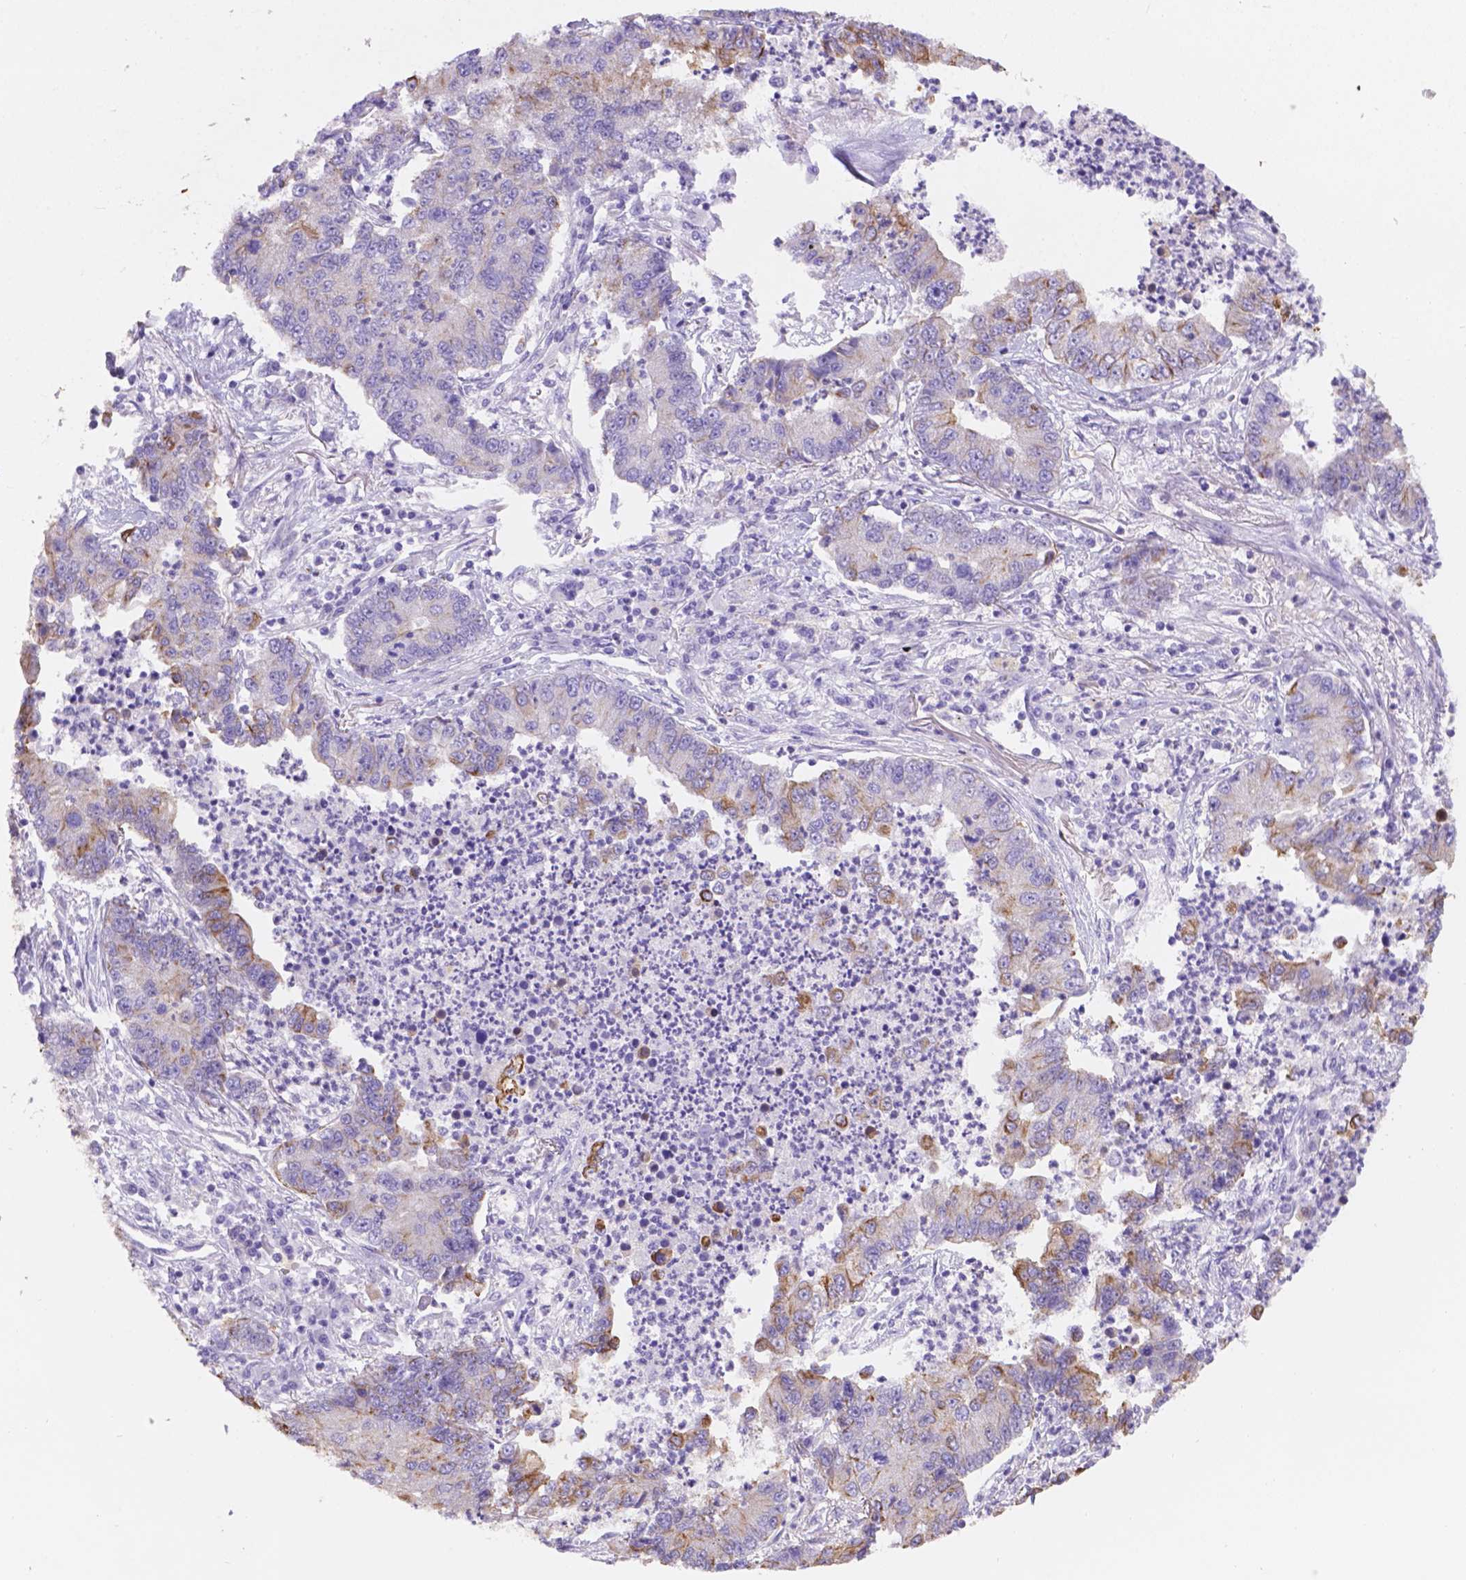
{"staining": {"intensity": "moderate", "quantity": "<25%", "location": "cytoplasmic/membranous"}, "tissue": "lung cancer", "cell_type": "Tumor cells", "image_type": "cancer", "snomed": [{"axis": "morphology", "description": "Adenocarcinoma, NOS"}, {"axis": "topography", "description": "Lung"}], "caption": "This is an image of immunohistochemistry staining of lung cancer (adenocarcinoma), which shows moderate expression in the cytoplasmic/membranous of tumor cells.", "gene": "DMWD", "patient": {"sex": "female", "age": 57}}